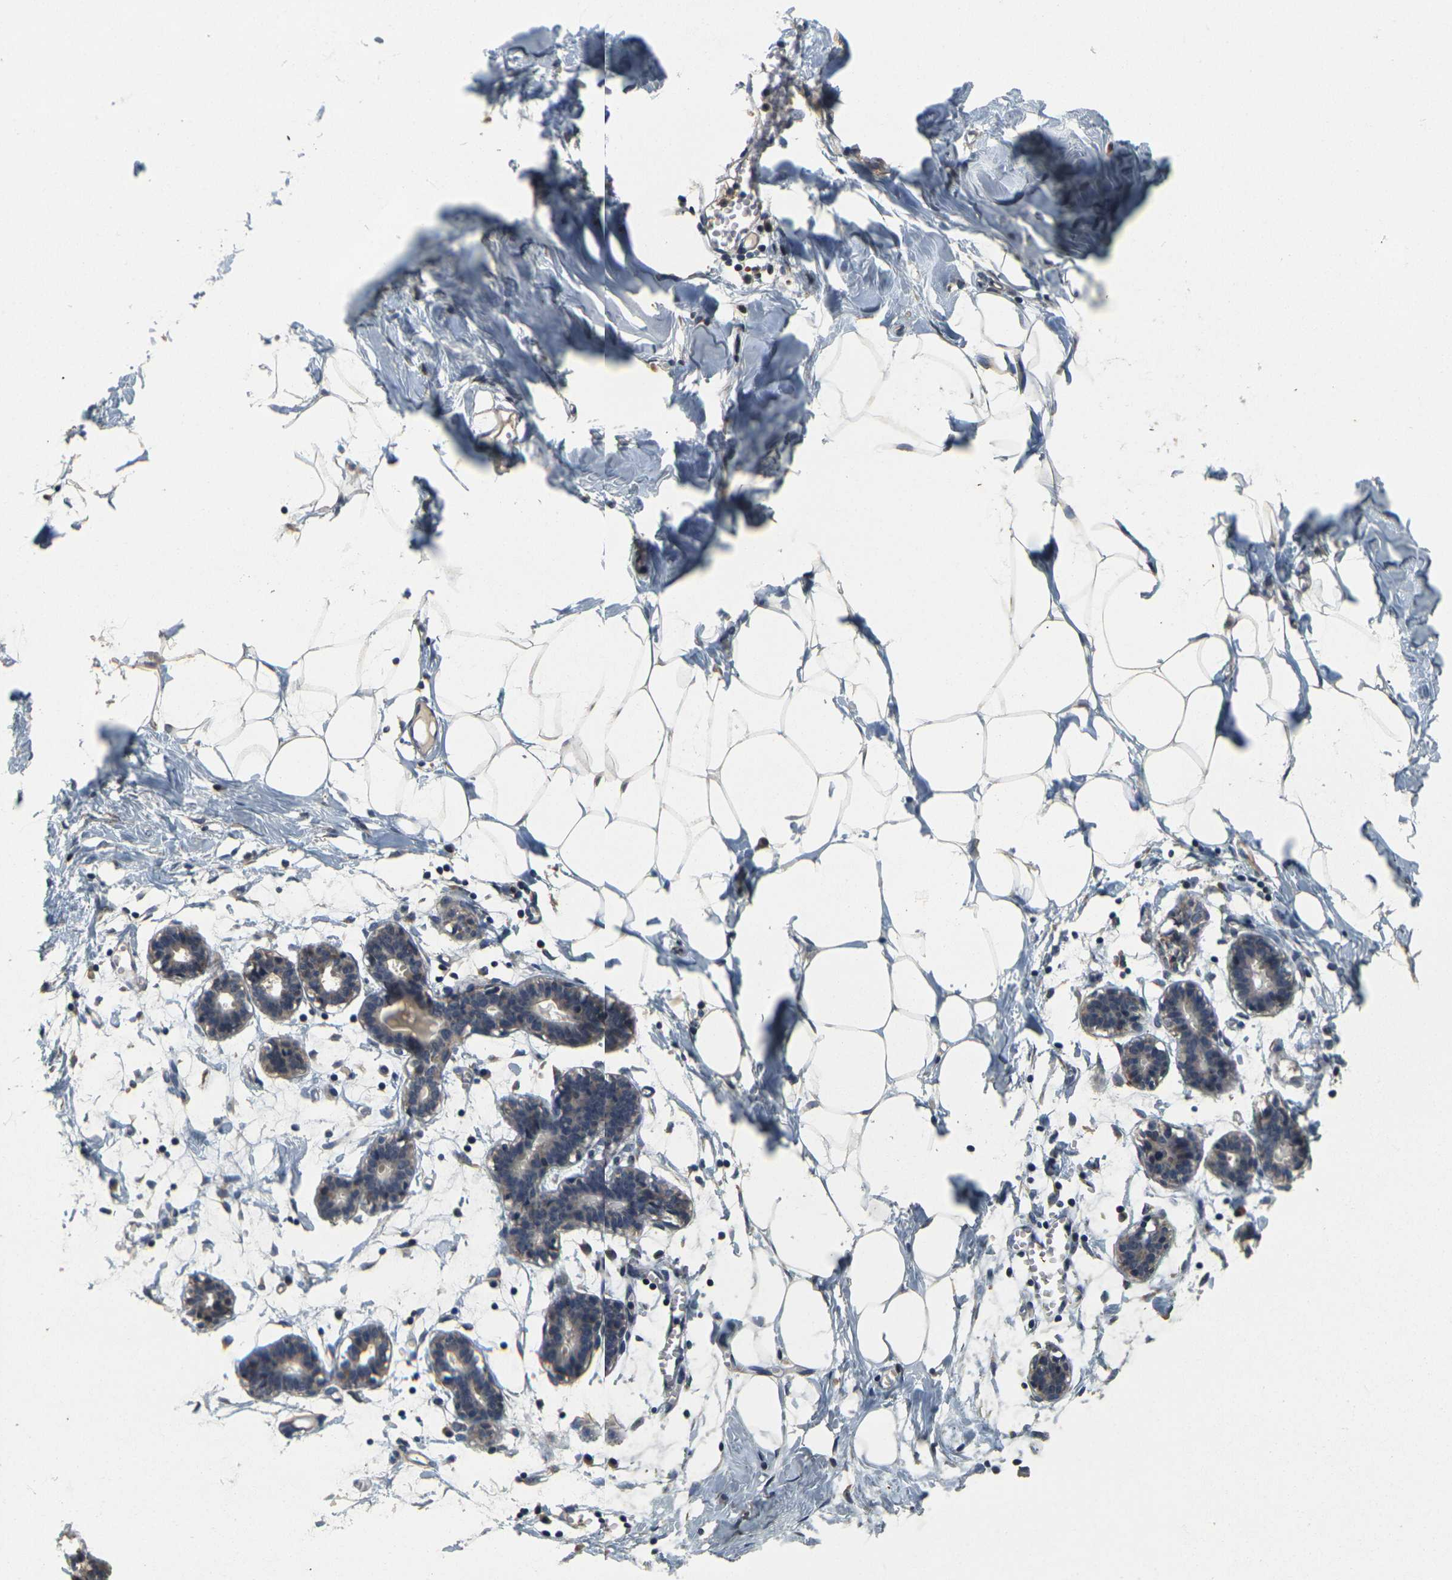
{"staining": {"intensity": "negative", "quantity": "none", "location": "none"}, "tissue": "breast", "cell_type": "Adipocytes", "image_type": "normal", "snomed": [{"axis": "morphology", "description": "Normal tissue, NOS"}, {"axis": "topography", "description": "Breast"}], "caption": "DAB (3,3'-diaminobenzidine) immunohistochemical staining of normal breast reveals no significant expression in adipocytes. Nuclei are stained in blue.", "gene": "GDAP1", "patient": {"sex": "female", "age": 27}}